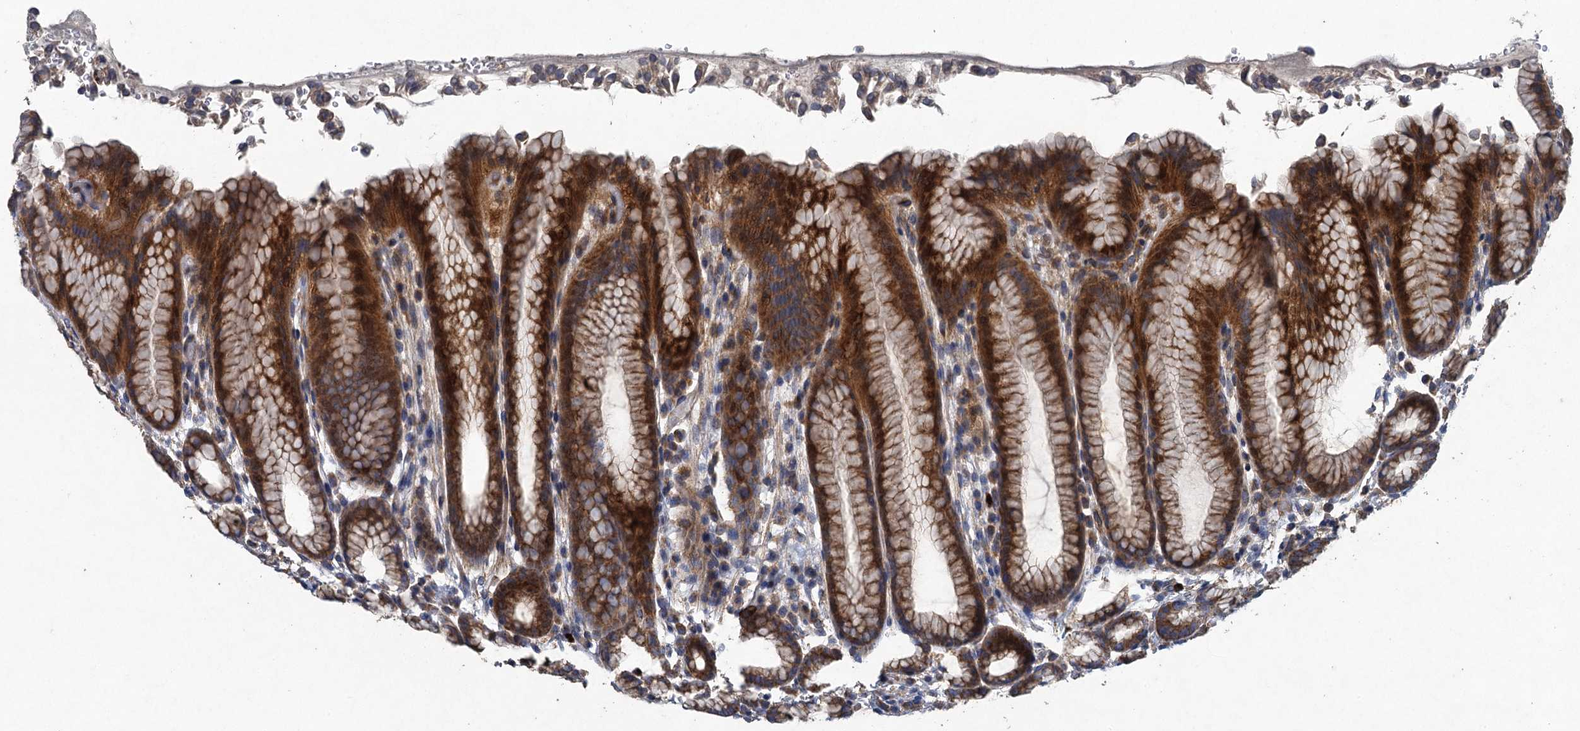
{"staining": {"intensity": "strong", "quantity": ">75%", "location": "cytoplasmic/membranous"}, "tissue": "stomach", "cell_type": "Glandular cells", "image_type": "normal", "snomed": [{"axis": "morphology", "description": "Normal tissue, NOS"}, {"axis": "topography", "description": "Stomach"}], "caption": "Strong cytoplasmic/membranous staining is seen in about >75% of glandular cells in benign stomach. (DAB = brown stain, brightfield microscopy at high magnification).", "gene": "BCS1L", "patient": {"sex": "male", "age": 42}}